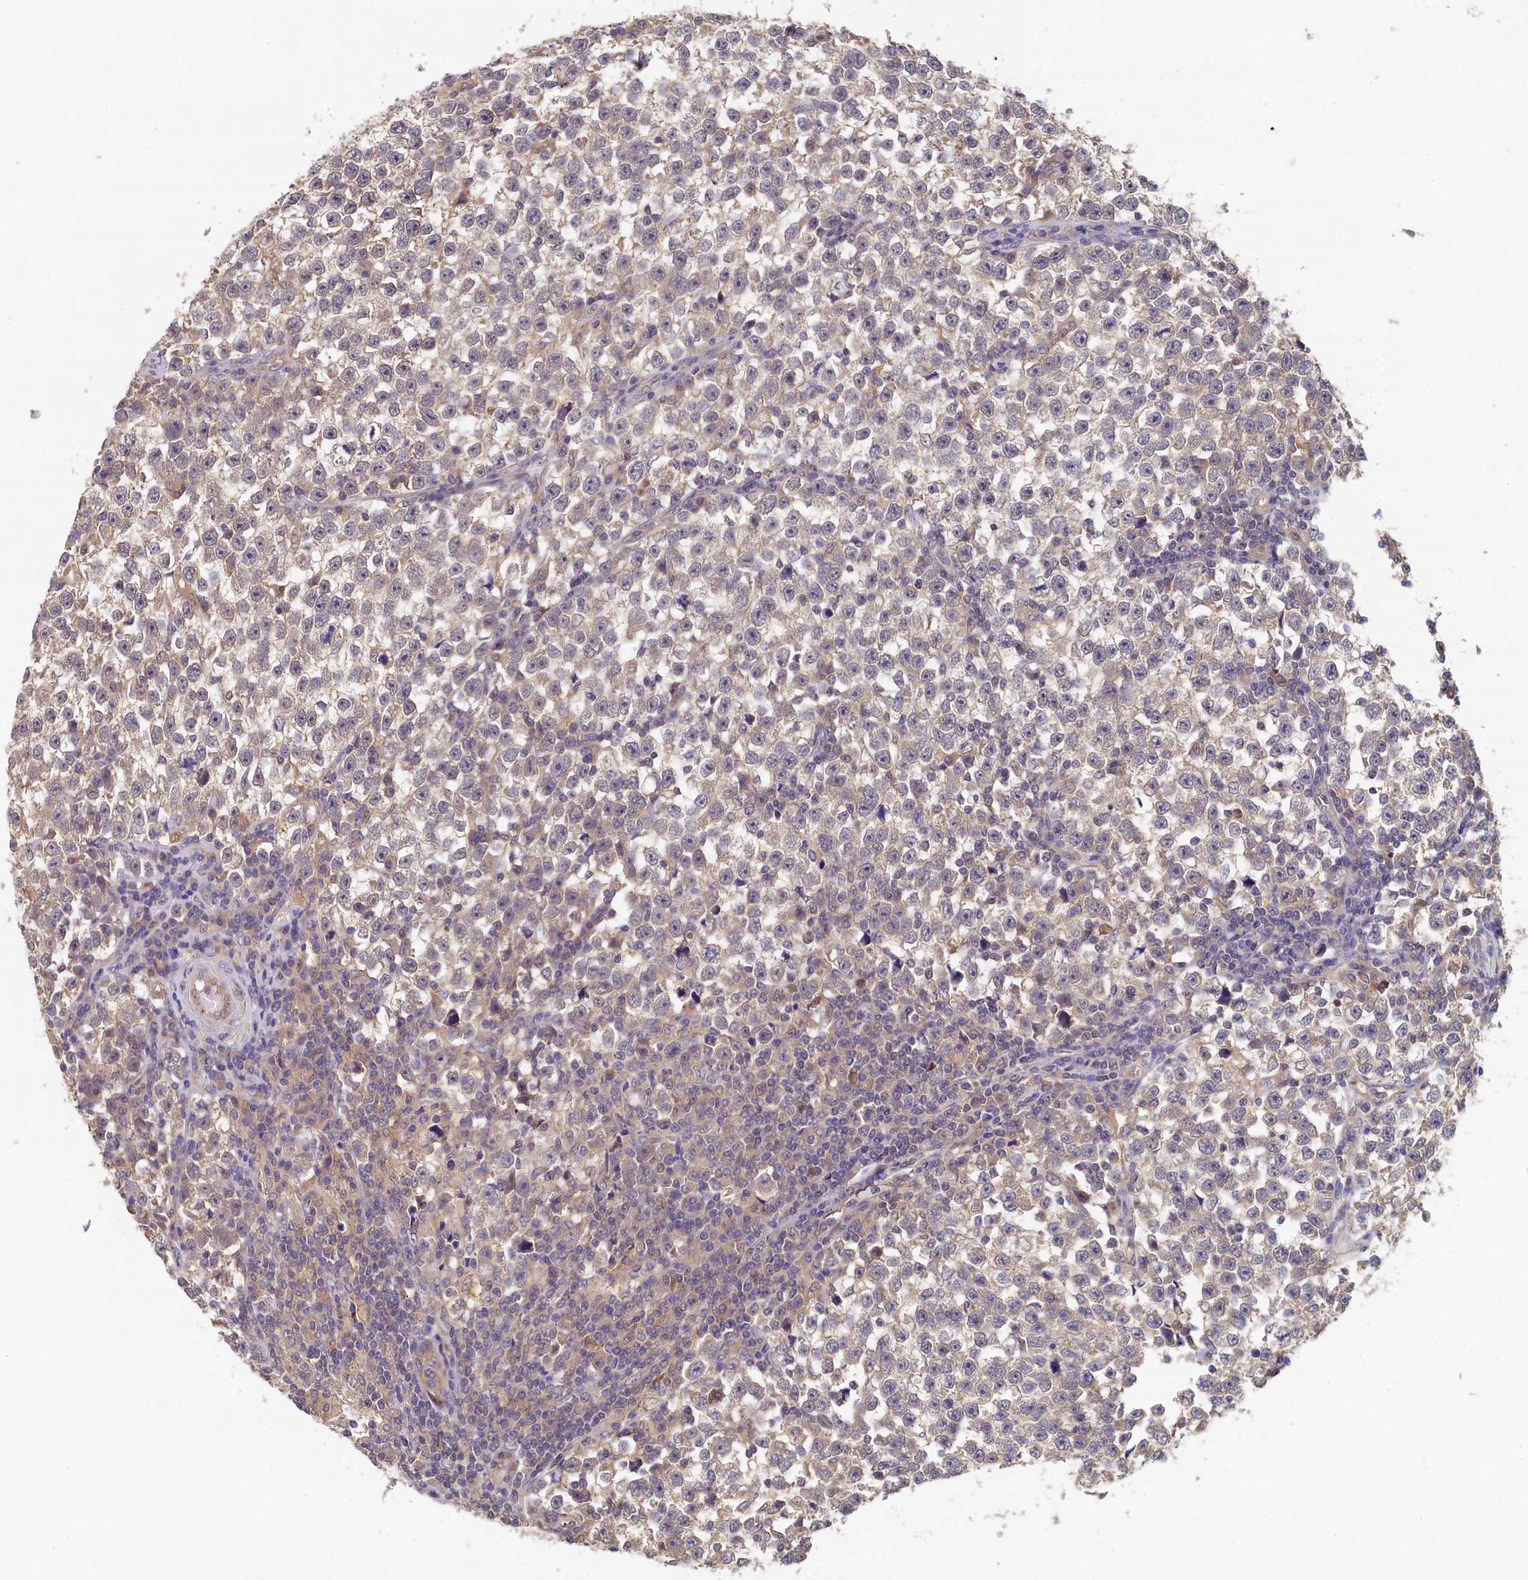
{"staining": {"intensity": "weak", "quantity": ">75%", "location": "cytoplasmic/membranous"}, "tissue": "testis cancer", "cell_type": "Tumor cells", "image_type": "cancer", "snomed": [{"axis": "morphology", "description": "Normal tissue, NOS"}, {"axis": "morphology", "description": "Seminoma, NOS"}, {"axis": "topography", "description": "Testis"}], "caption": "IHC (DAB (3,3'-diaminobenzidine)) staining of seminoma (testis) exhibits weak cytoplasmic/membranous protein positivity in approximately >75% of tumor cells. Using DAB (3,3'-diaminobenzidine) (brown) and hematoxylin (blue) stains, captured at high magnification using brightfield microscopy.", "gene": "NUBP2", "patient": {"sex": "male", "age": 43}}